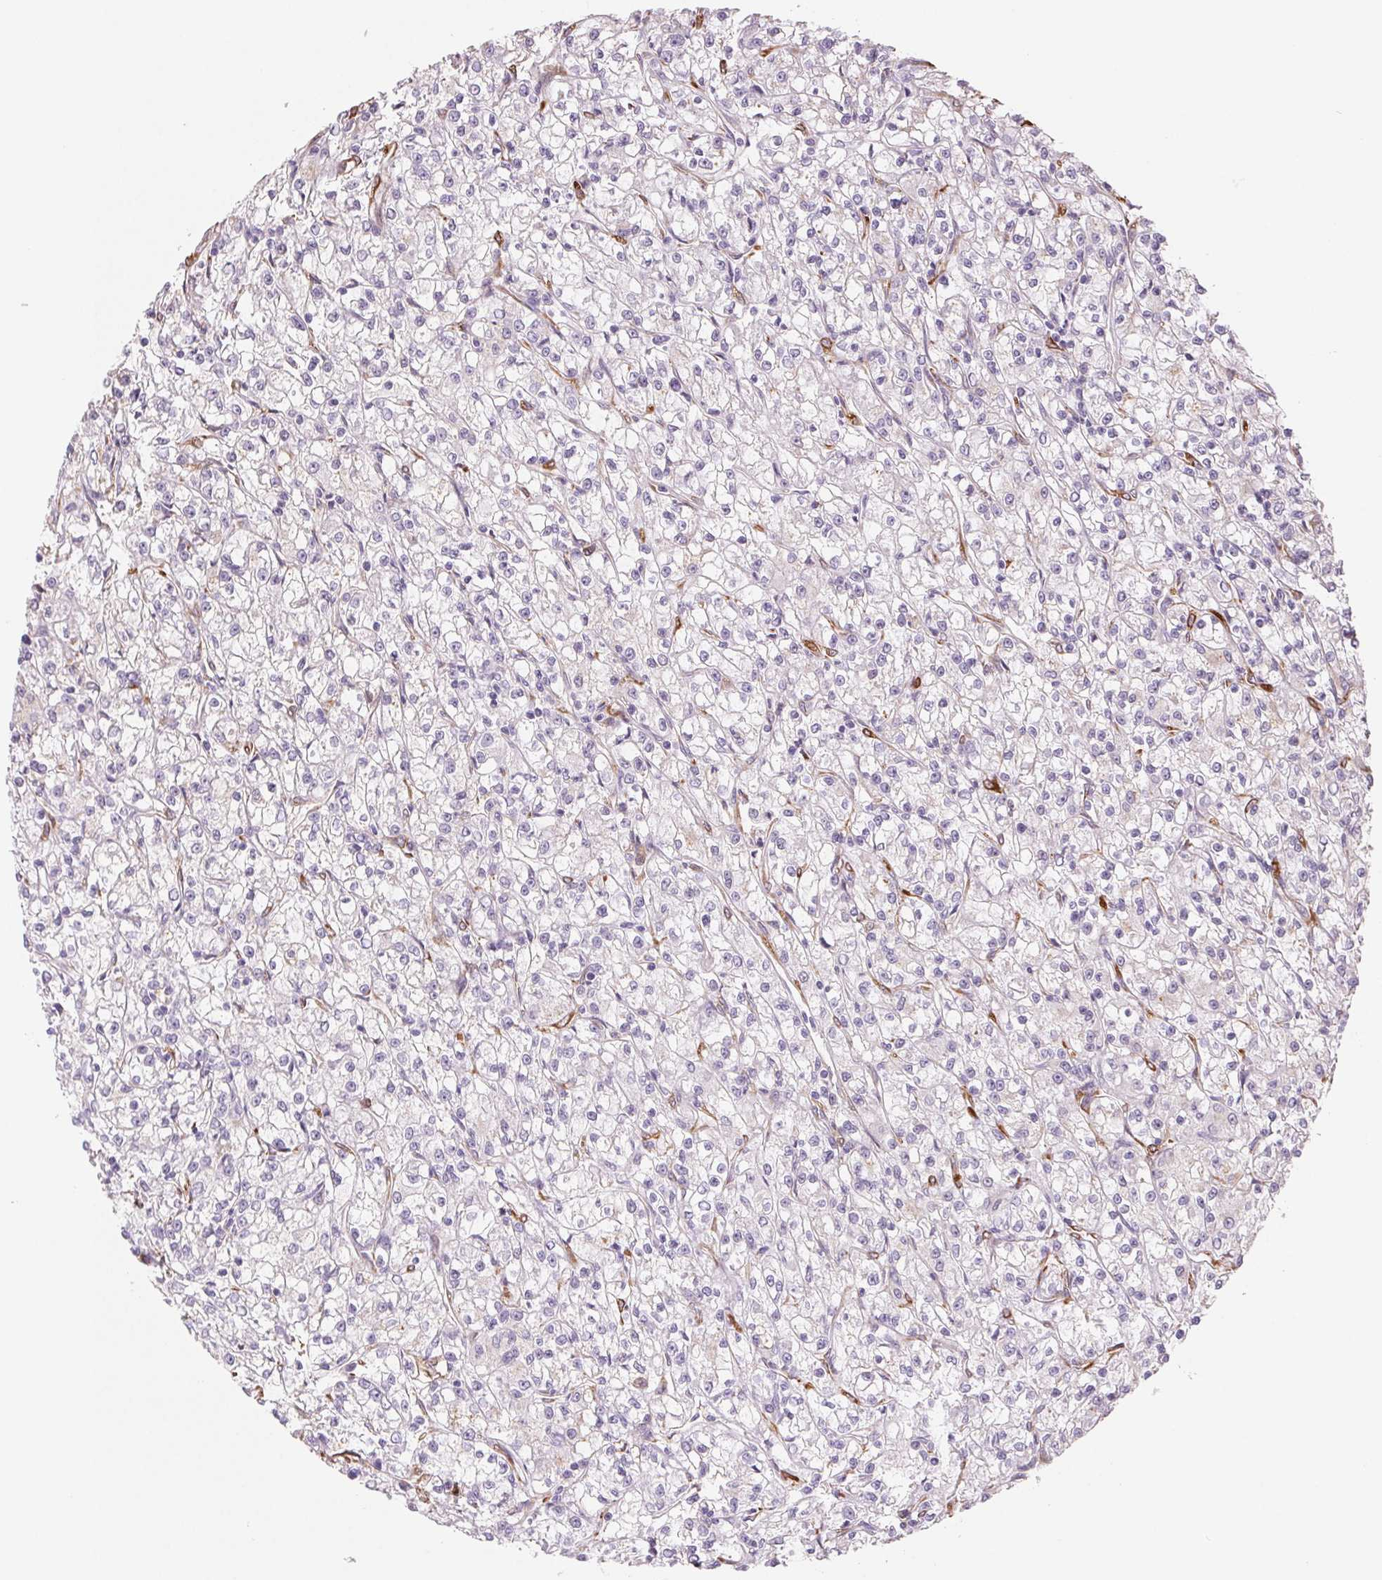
{"staining": {"intensity": "negative", "quantity": "none", "location": "none"}, "tissue": "renal cancer", "cell_type": "Tumor cells", "image_type": "cancer", "snomed": [{"axis": "morphology", "description": "Adenocarcinoma, NOS"}, {"axis": "topography", "description": "Kidney"}], "caption": "Immunohistochemistry photomicrograph of renal cancer stained for a protein (brown), which demonstrates no expression in tumor cells. (Stains: DAB immunohistochemistry (IHC) with hematoxylin counter stain, Microscopy: brightfield microscopy at high magnification).", "gene": "FKBP10", "patient": {"sex": "female", "age": 59}}